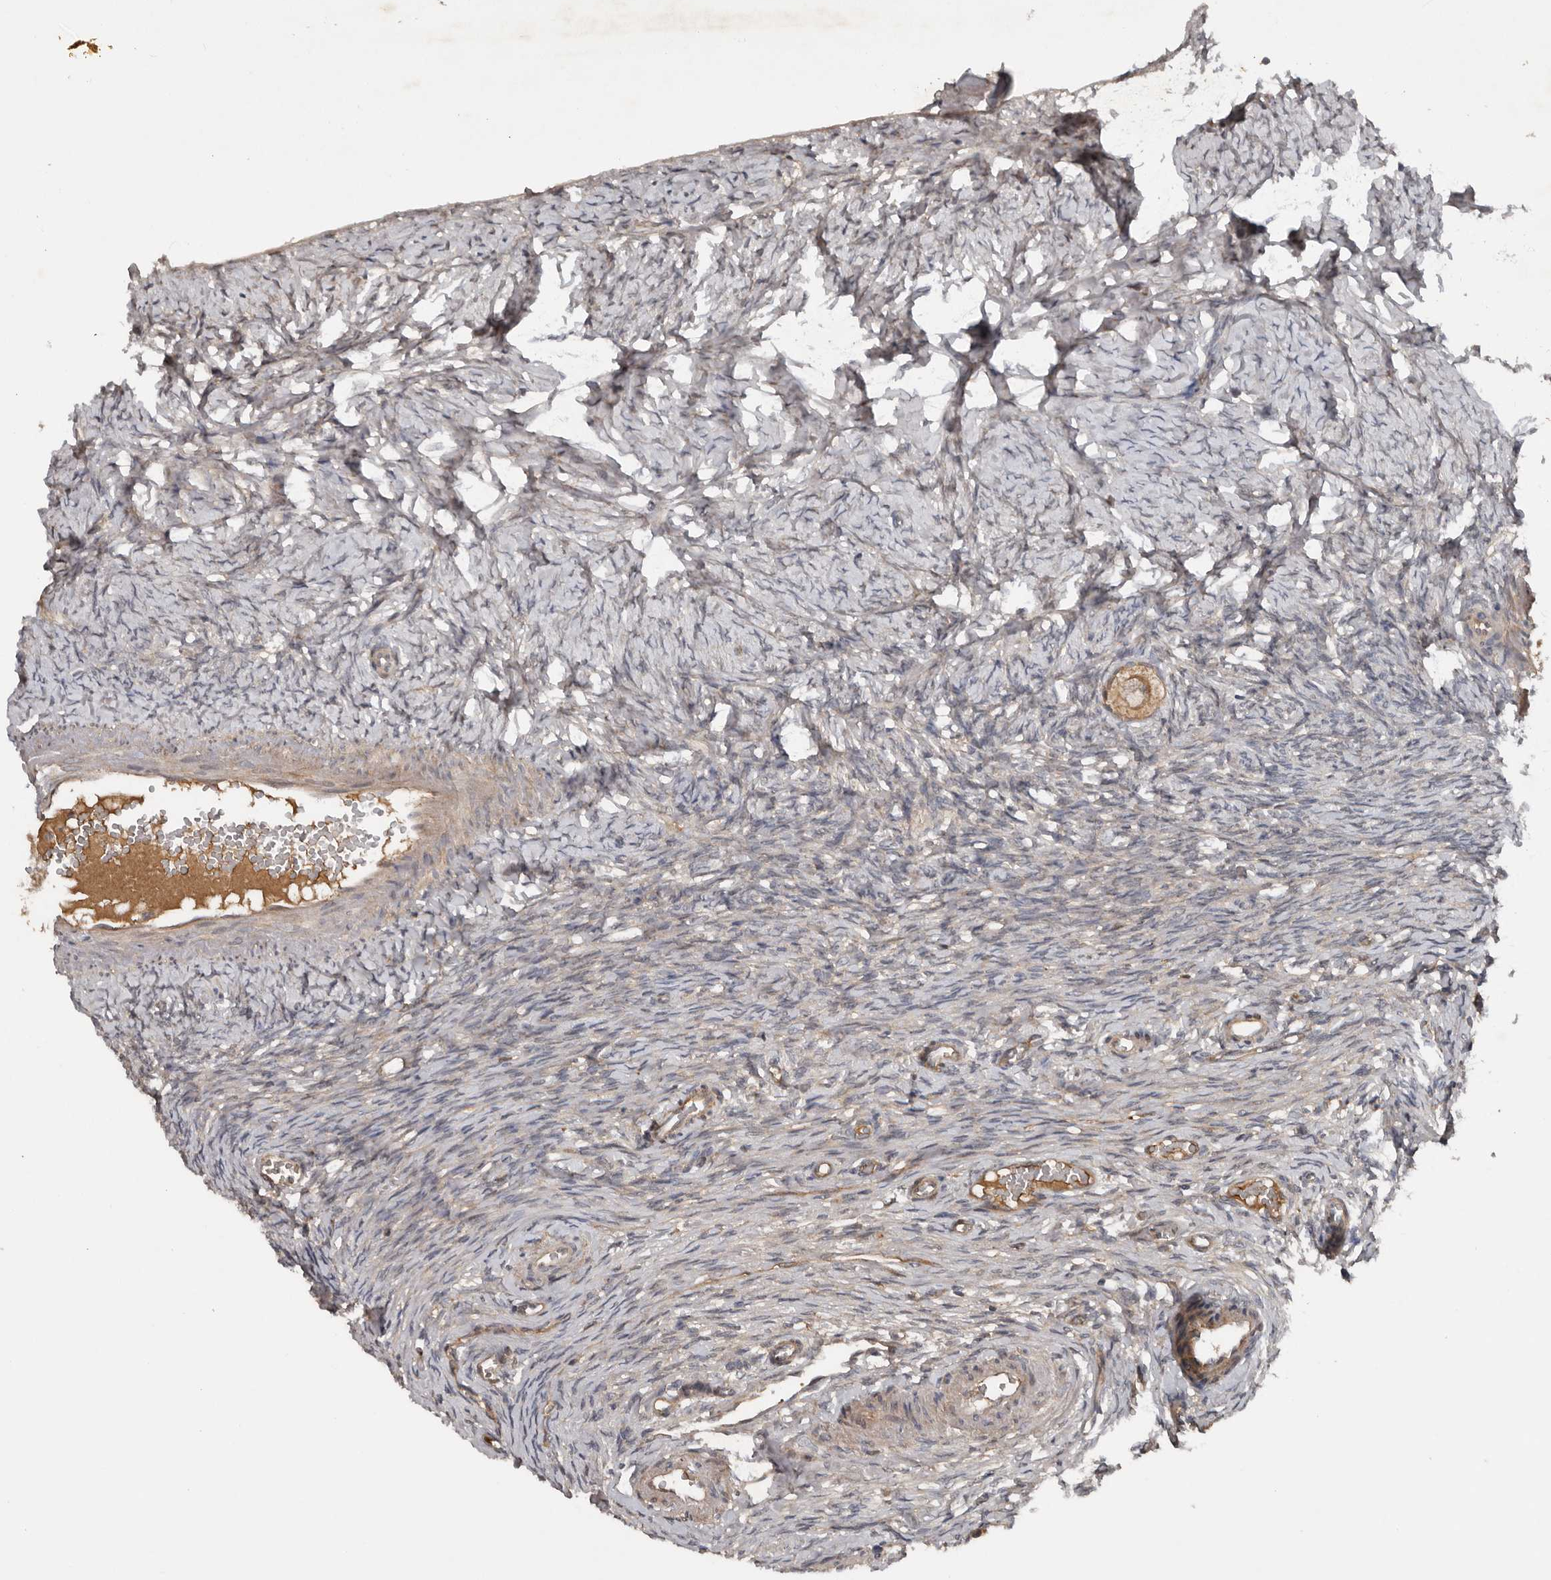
{"staining": {"intensity": "moderate", "quantity": ">75%", "location": "cytoplasmic/membranous"}, "tissue": "ovary", "cell_type": "Follicle cells", "image_type": "normal", "snomed": [{"axis": "morphology", "description": "Adenocarcinoma, NOS"}, {"axis": "topography", "description": "Endometrium"}], "caption": "Ovary stained for a protein reveals moderate cytoplasmic/membranous positivity in follicle cells. (brown staining indicates protein expression, while blue staining denotes nuclei).", "gene": "DNAJB4", "patient": {"sex": "female", "age": 32}}